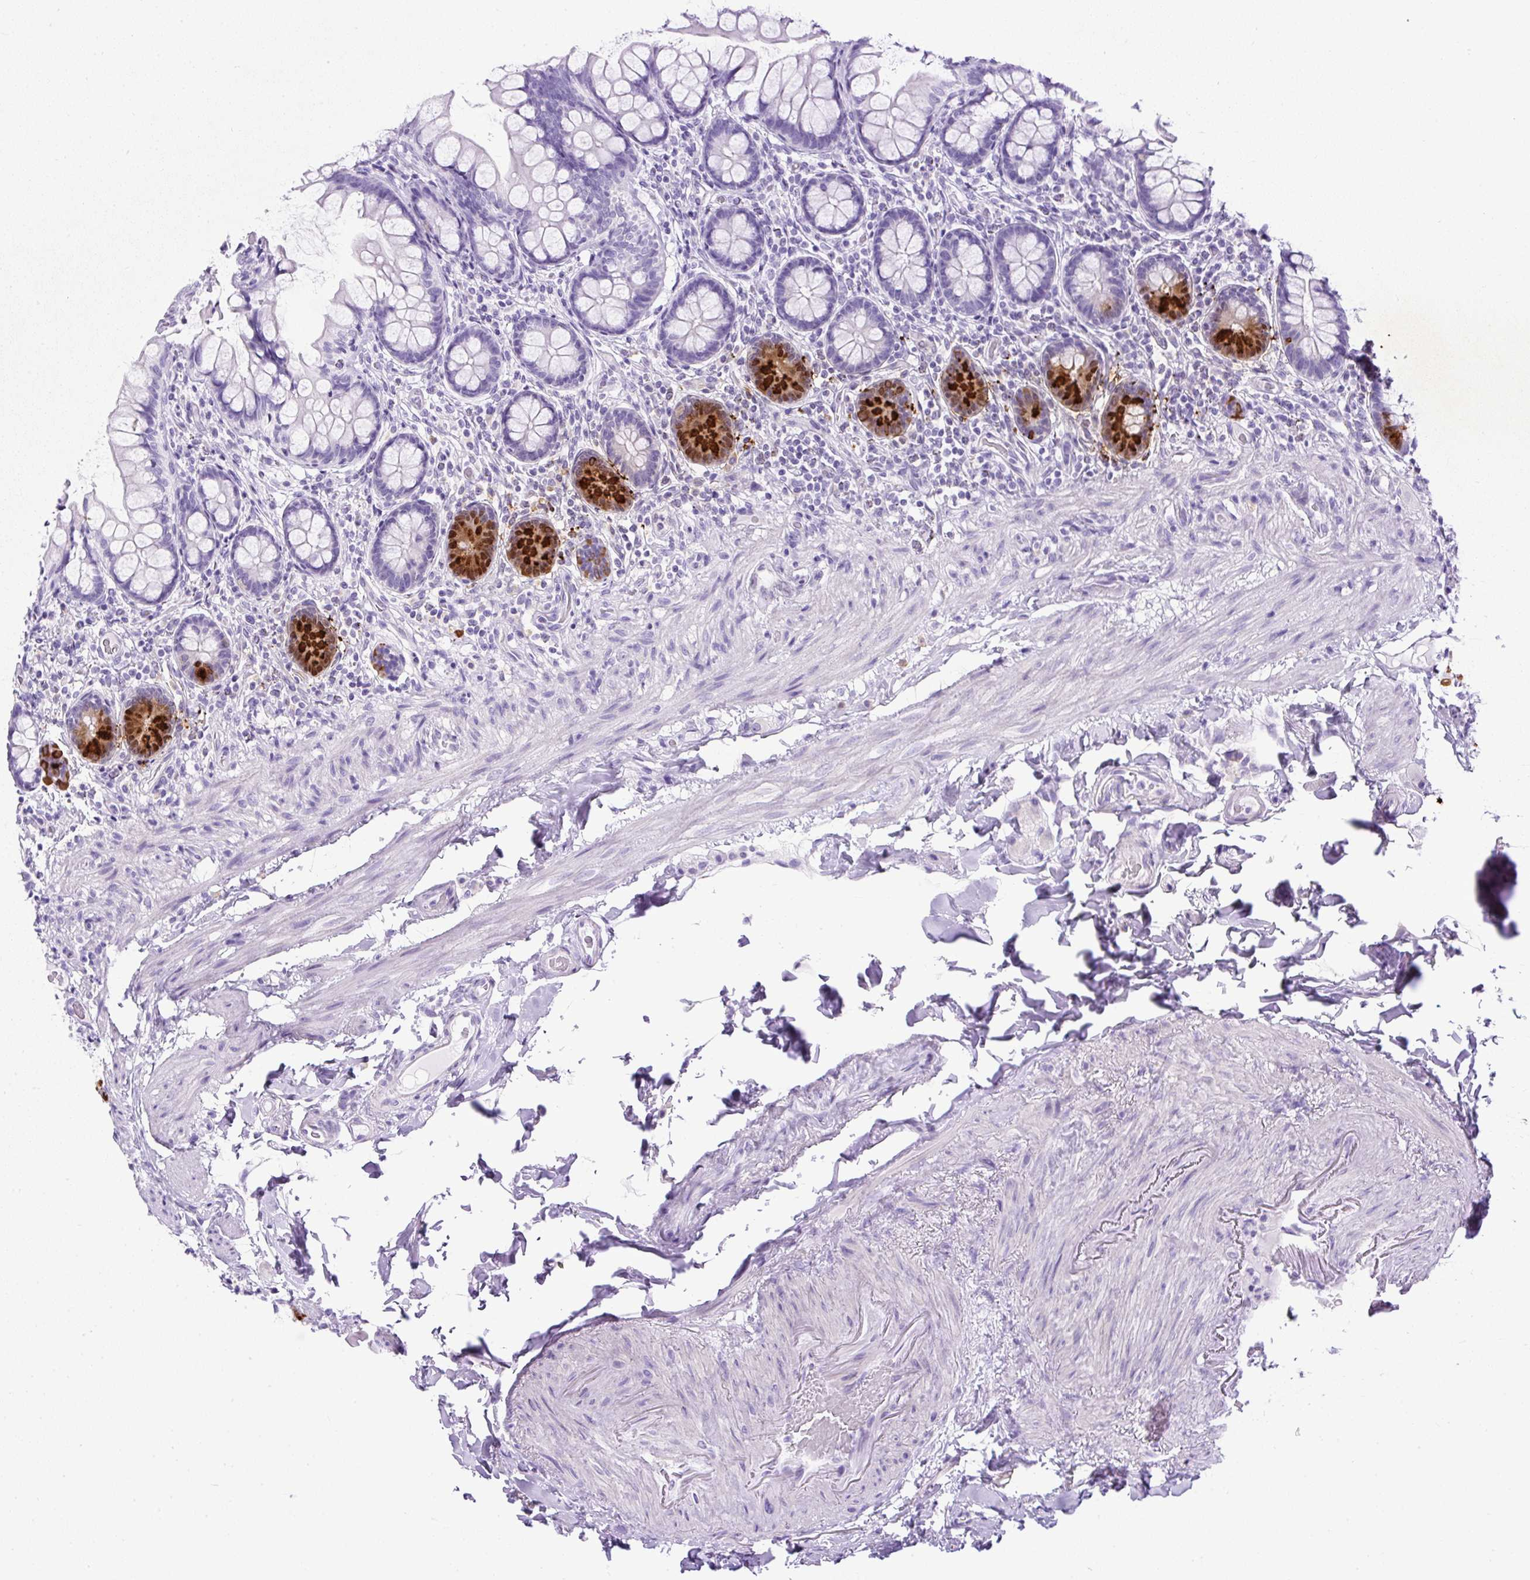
{"staining": {"intensity": "strong", "quantity": "<25%", "location": "cytoplasmic/membranous"}, "tissue": "small intestine", "cell_type": "Glandular cells", "image_type": "normal", "snomed": [{"axis": "morphology", "description": "Normal tissue, NOS"}, {"axis": "topography", "description": "Small intestine"}], "caption": "Small intestine was stained to show a protein in brown. There is medium levels of strong cytoplasmic/membranous expression in approximately <25% of glandular cells. The staining was performed using DAB to visualize the protein expression in brown, while the nuclei were stained in blue with hematoxylin (Magnification: 20x).", "gene": "UPP1", "patient": {"sex": "male", "age": 70}}